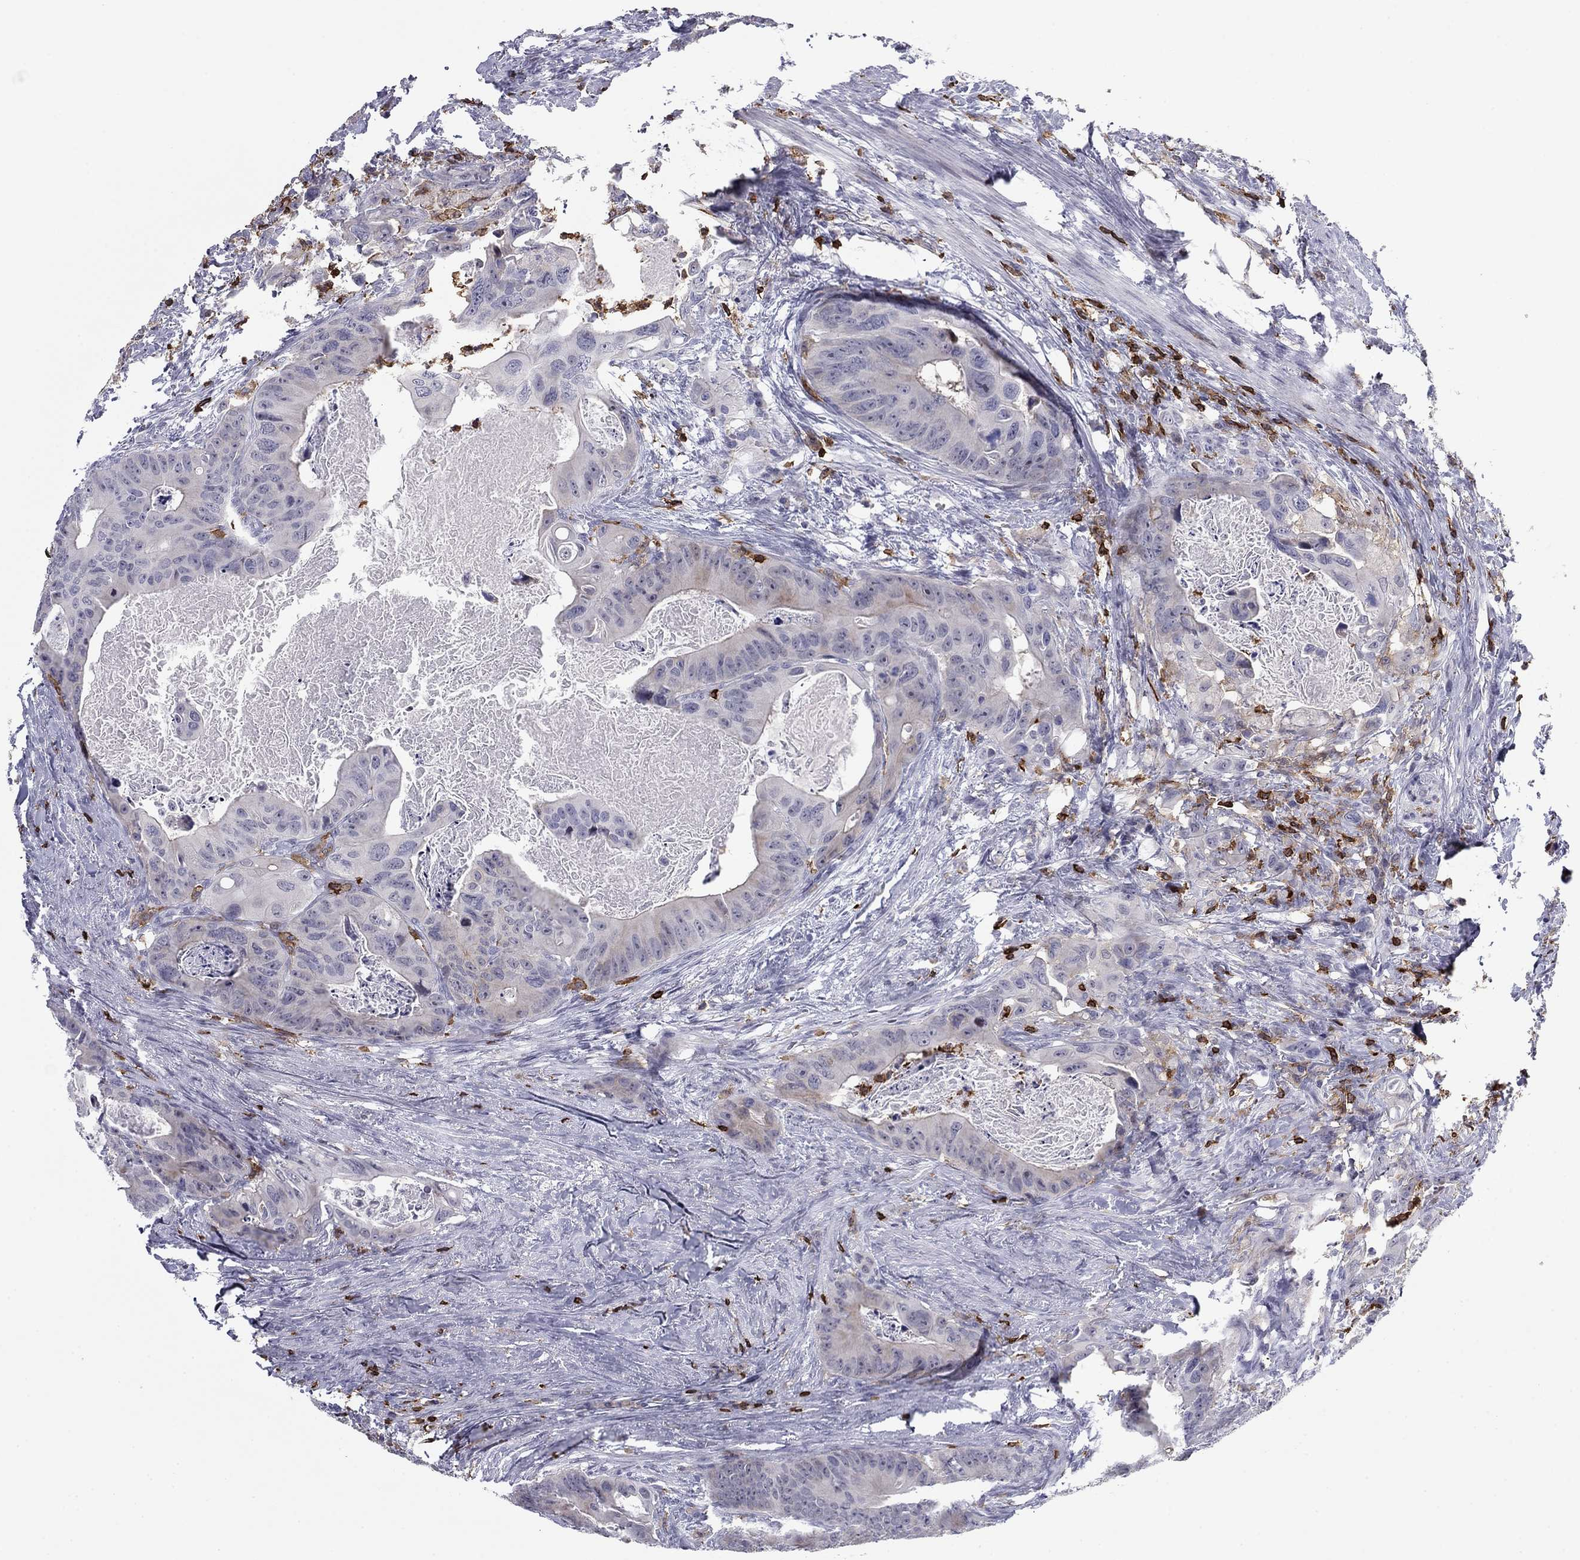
{"staining": {"intensity": "weak", "quantity": "<25%", "location": "cytoplasmic/membranous"}, "tissue": "colorectal cancer", "cell_type": "Tumor cells", "image_type": "cancer", "snomed": [{"axis": "morphology", "description": "Adenocarcinoma, NOS"}, {"axis": "topography", "description": "Rectum"}], "caption": "Immunohistochemistry of human colorectal adenocarcinoma exhibits no expression in tumor cells.", "gene": "ARHGAP27", "patient": {"sex": "male", "age": 64}}